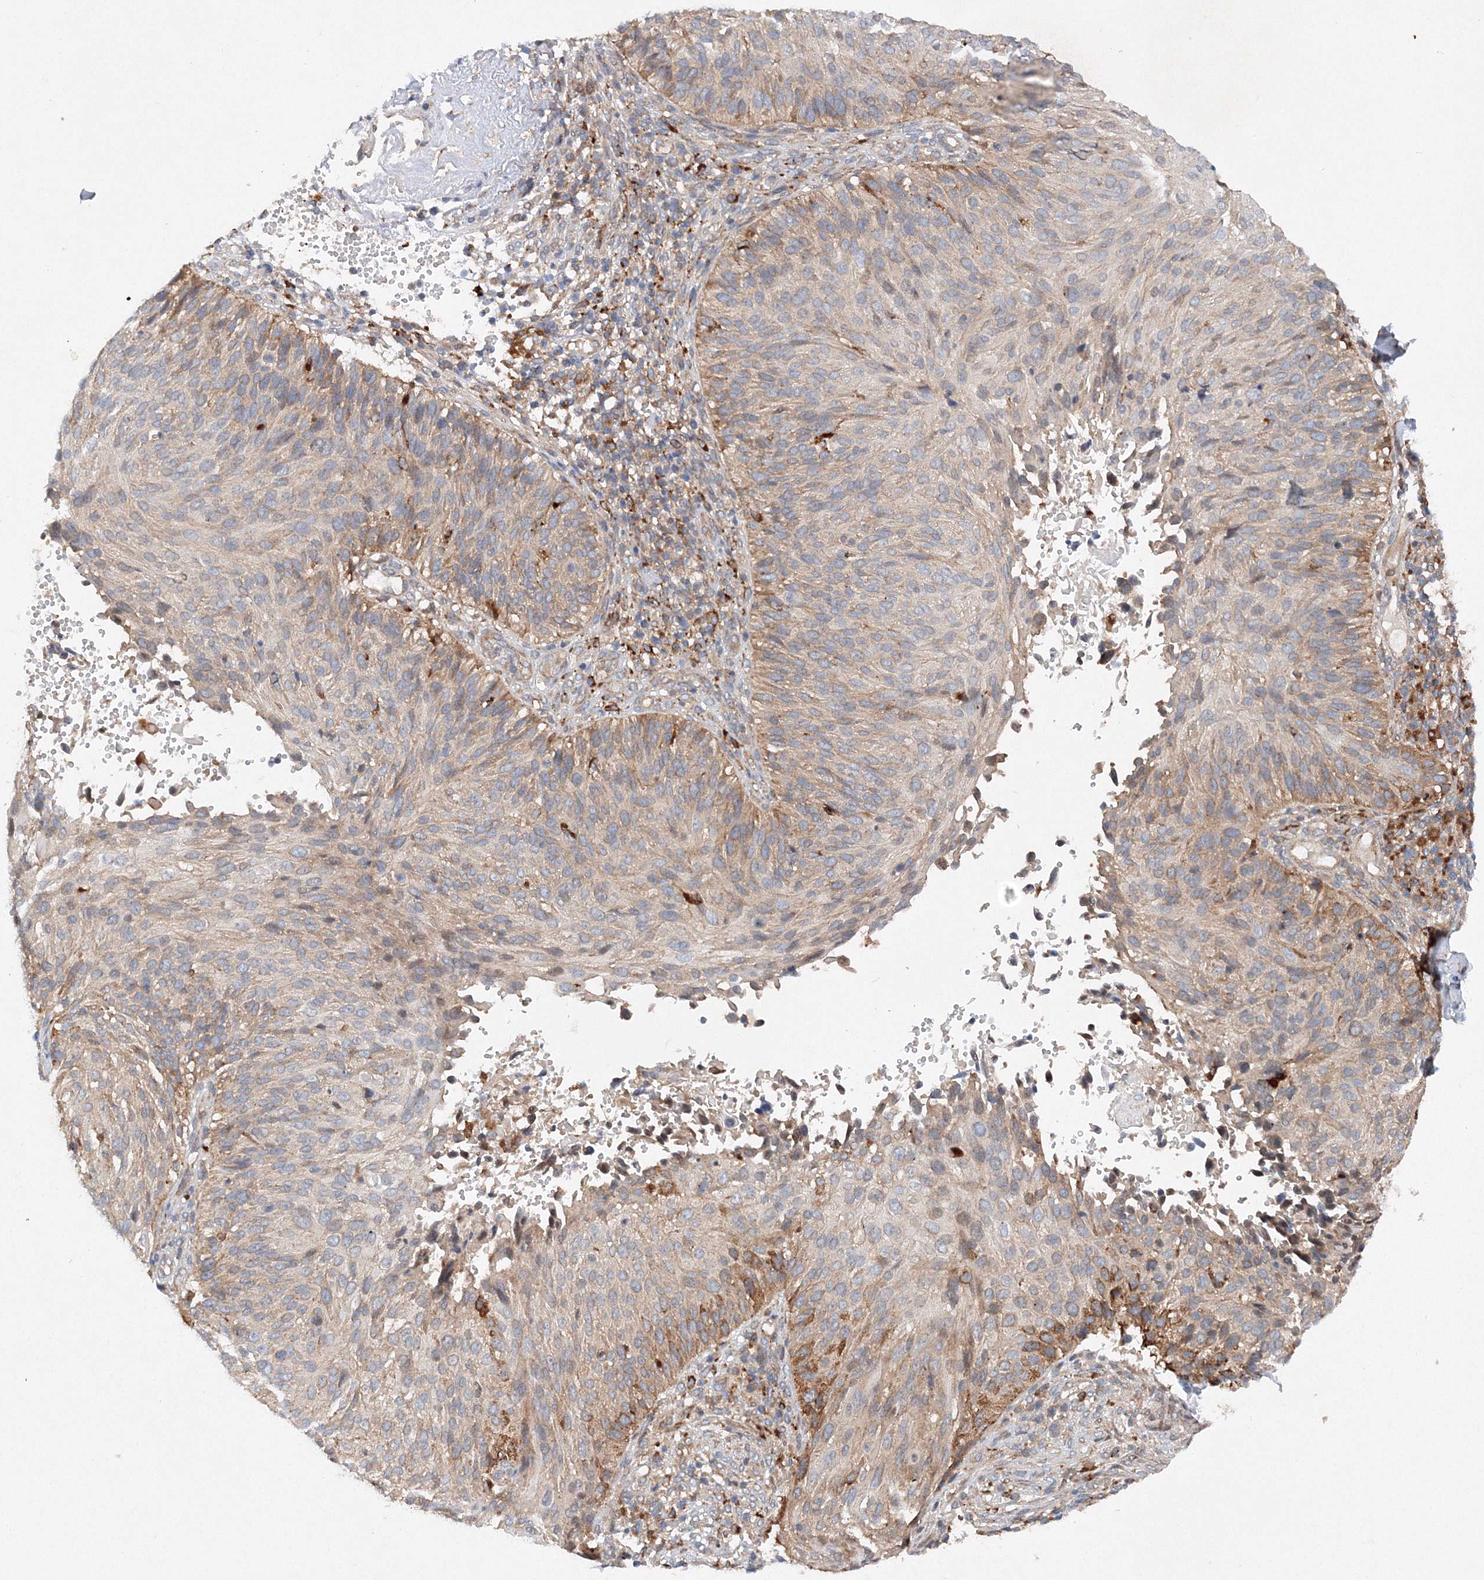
{"staining": {"intensity": "moderate", "quantity": "<25%", "location": "cytoplasmic/membranous"}, "tissue": "cervical cancer", "cell_type": "Tumor cells", "image_type": "cancer", "snomed": [{"axis": "morphology", "description": "Squamous cell carcinoma, NOS"}, {"axis": "topography", "description": "Cervix"}], "caption": "There is low levels of moderate cytoplasmic/membranous positivity in tumor cells of cervical cancer, as demonstrated by immunohistochemical staining (brown color).", "gene": "SLC36A1", "patient": {"sex": "female", "age": 74}}